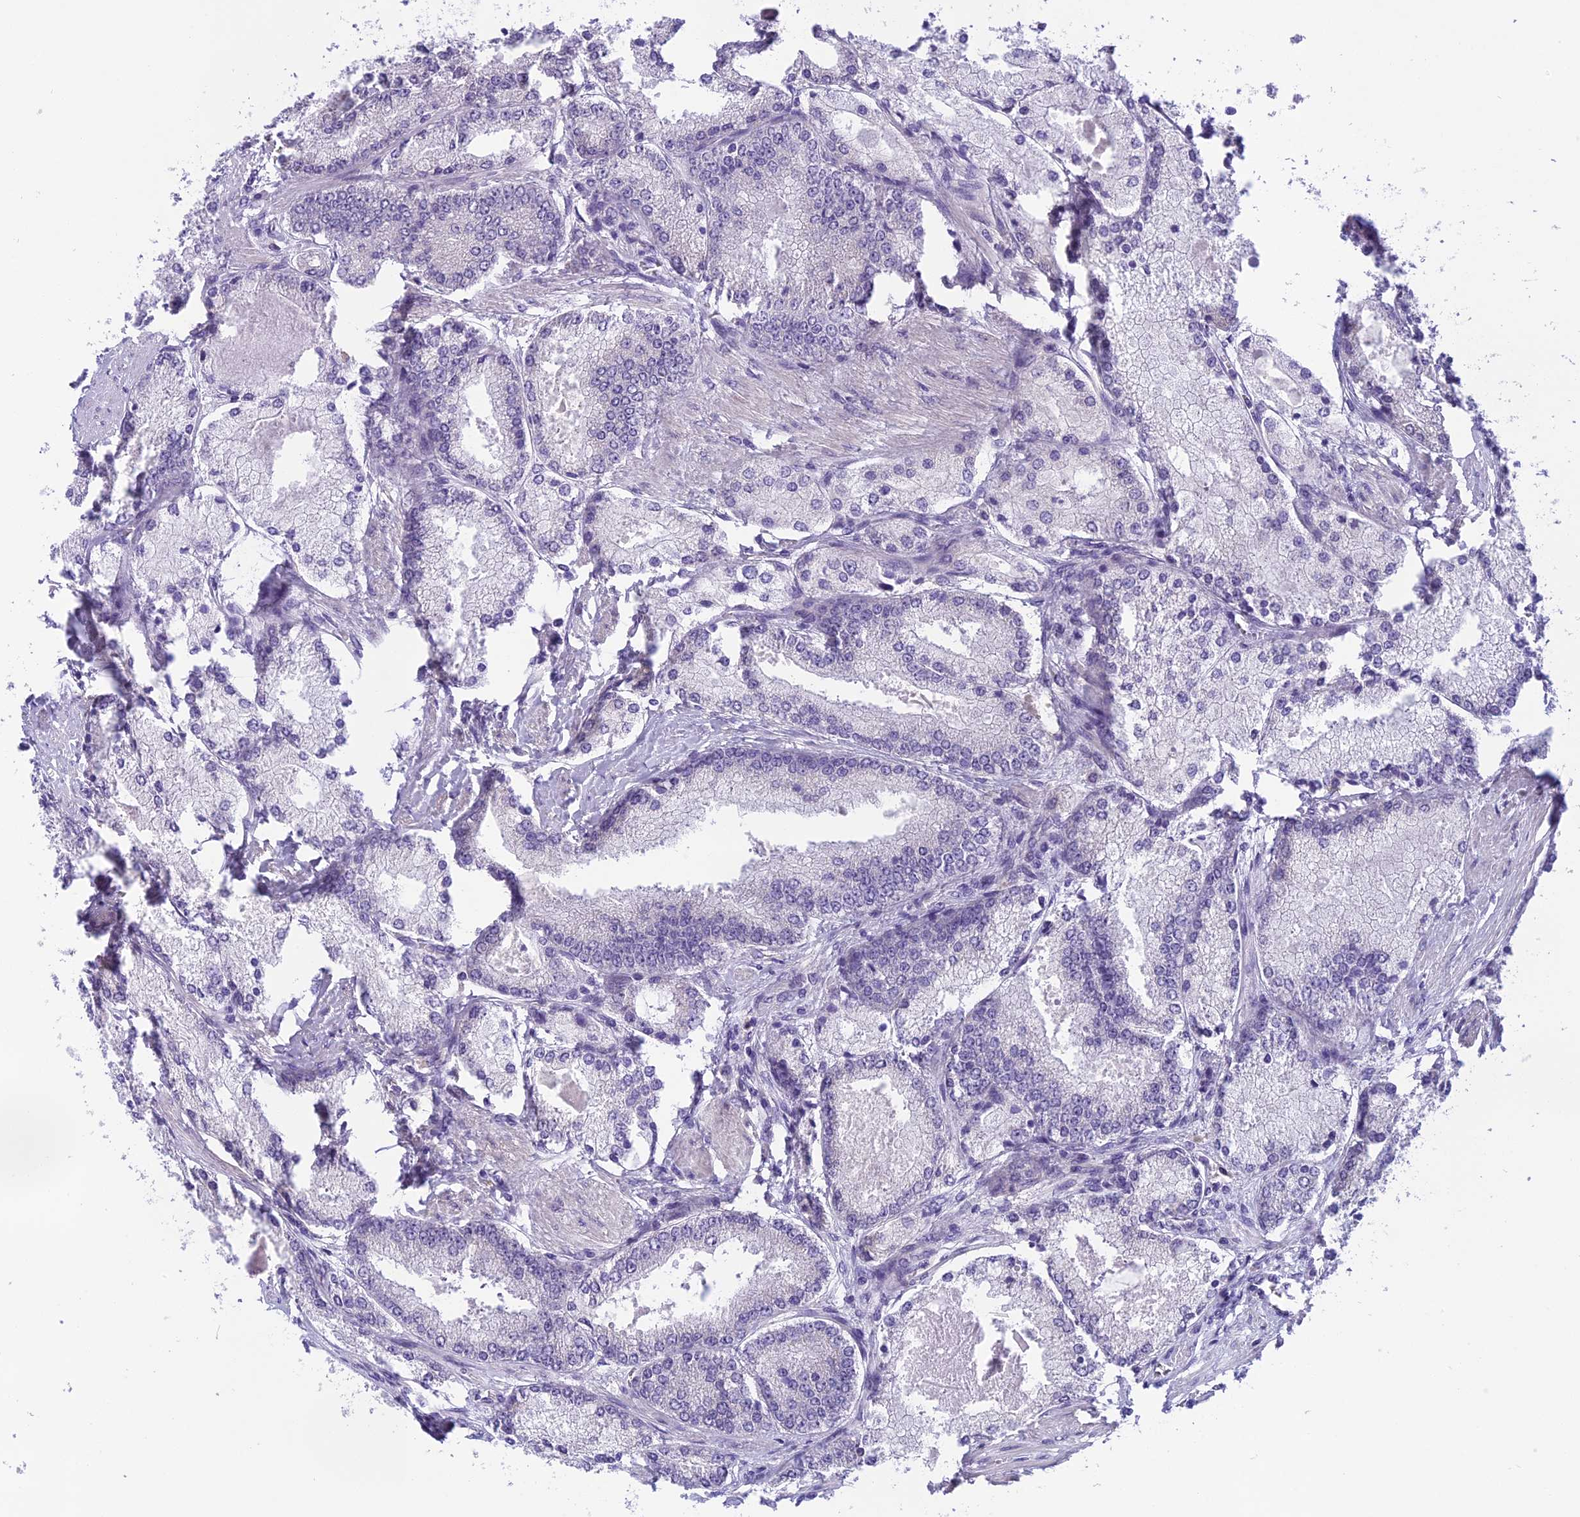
{"staining": {"intensity": "negative", "quantity": "none", "location": "none"}, "tissue": "prostate cancer", "cell_type": "Tumor cells", "image_type": "cancer", "snomed": [{"axis": "morphology", "description": "Adenocarcinoma, Low grade"}, {"axis": "topography", "description": "Prostate"}], "caption": "DAB (3,3'-diaminobenzidine) immunohistochemical staining of prostate cancer (low-grade adenocarcinoma) exhibits no significant expression in tumor cells.", "gene": "ARHGEF37", "patient": {"sex": "male", "age": 74}}